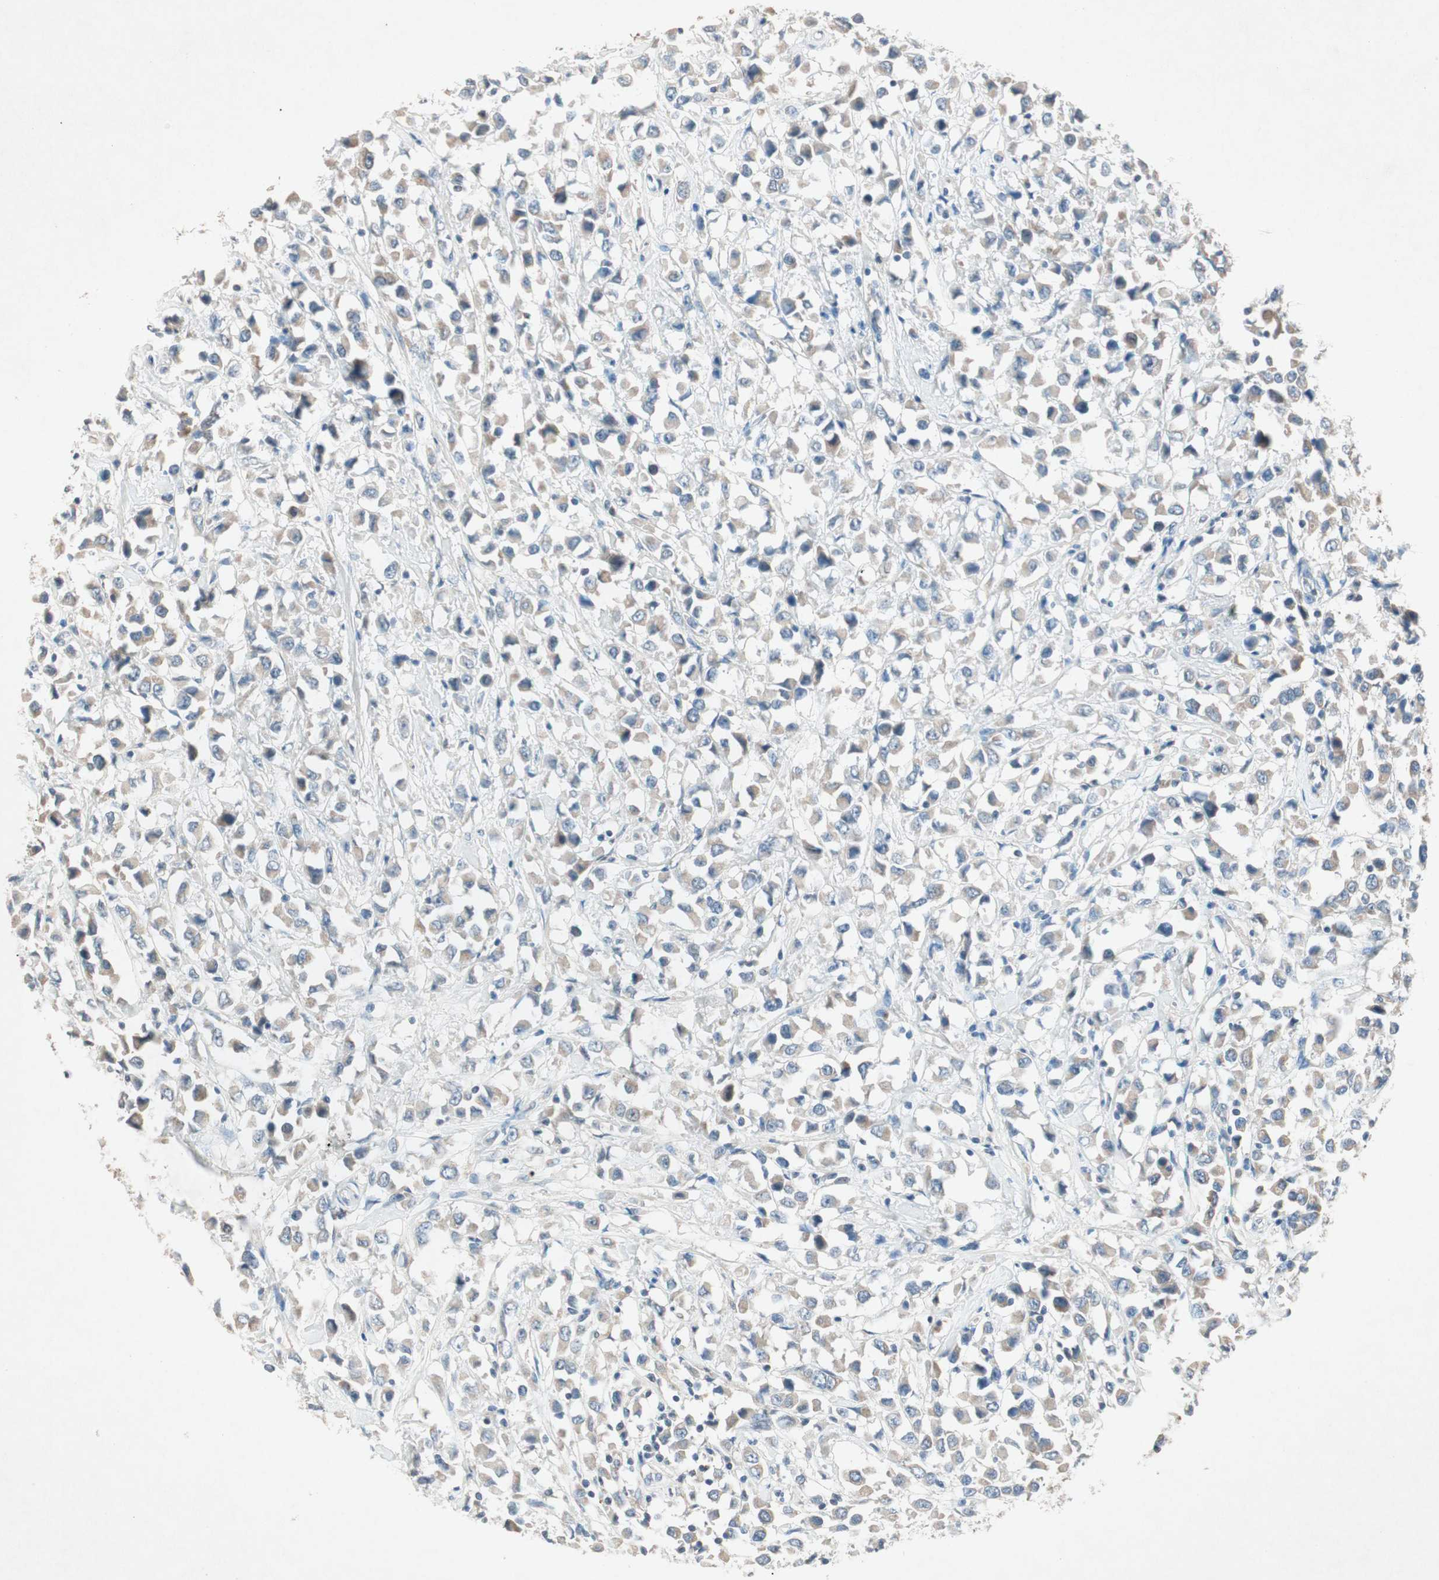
{"staining": {"intensity": "weak", "quantity": "25%-75%", "location": "cytoplasmic/membranous"}, "tissue": "breast cancer", "cell_type": "Tumor cells", "image_type": "cancer", "snomed": [{"axis": "morphology", "description": "Duct carcinoma"}, {"axis": "topography", "description": "Breast"}], "caption": "This photomicrograph shows IHC staining of human breast cancer (invasive ductal carcinoma), with low weak cytoplasmic/membranous positivity in approximately 25%-75% of tumor cells.", "gene": "NKAIN1", "patient": {"sex": "female", "age": 61}}